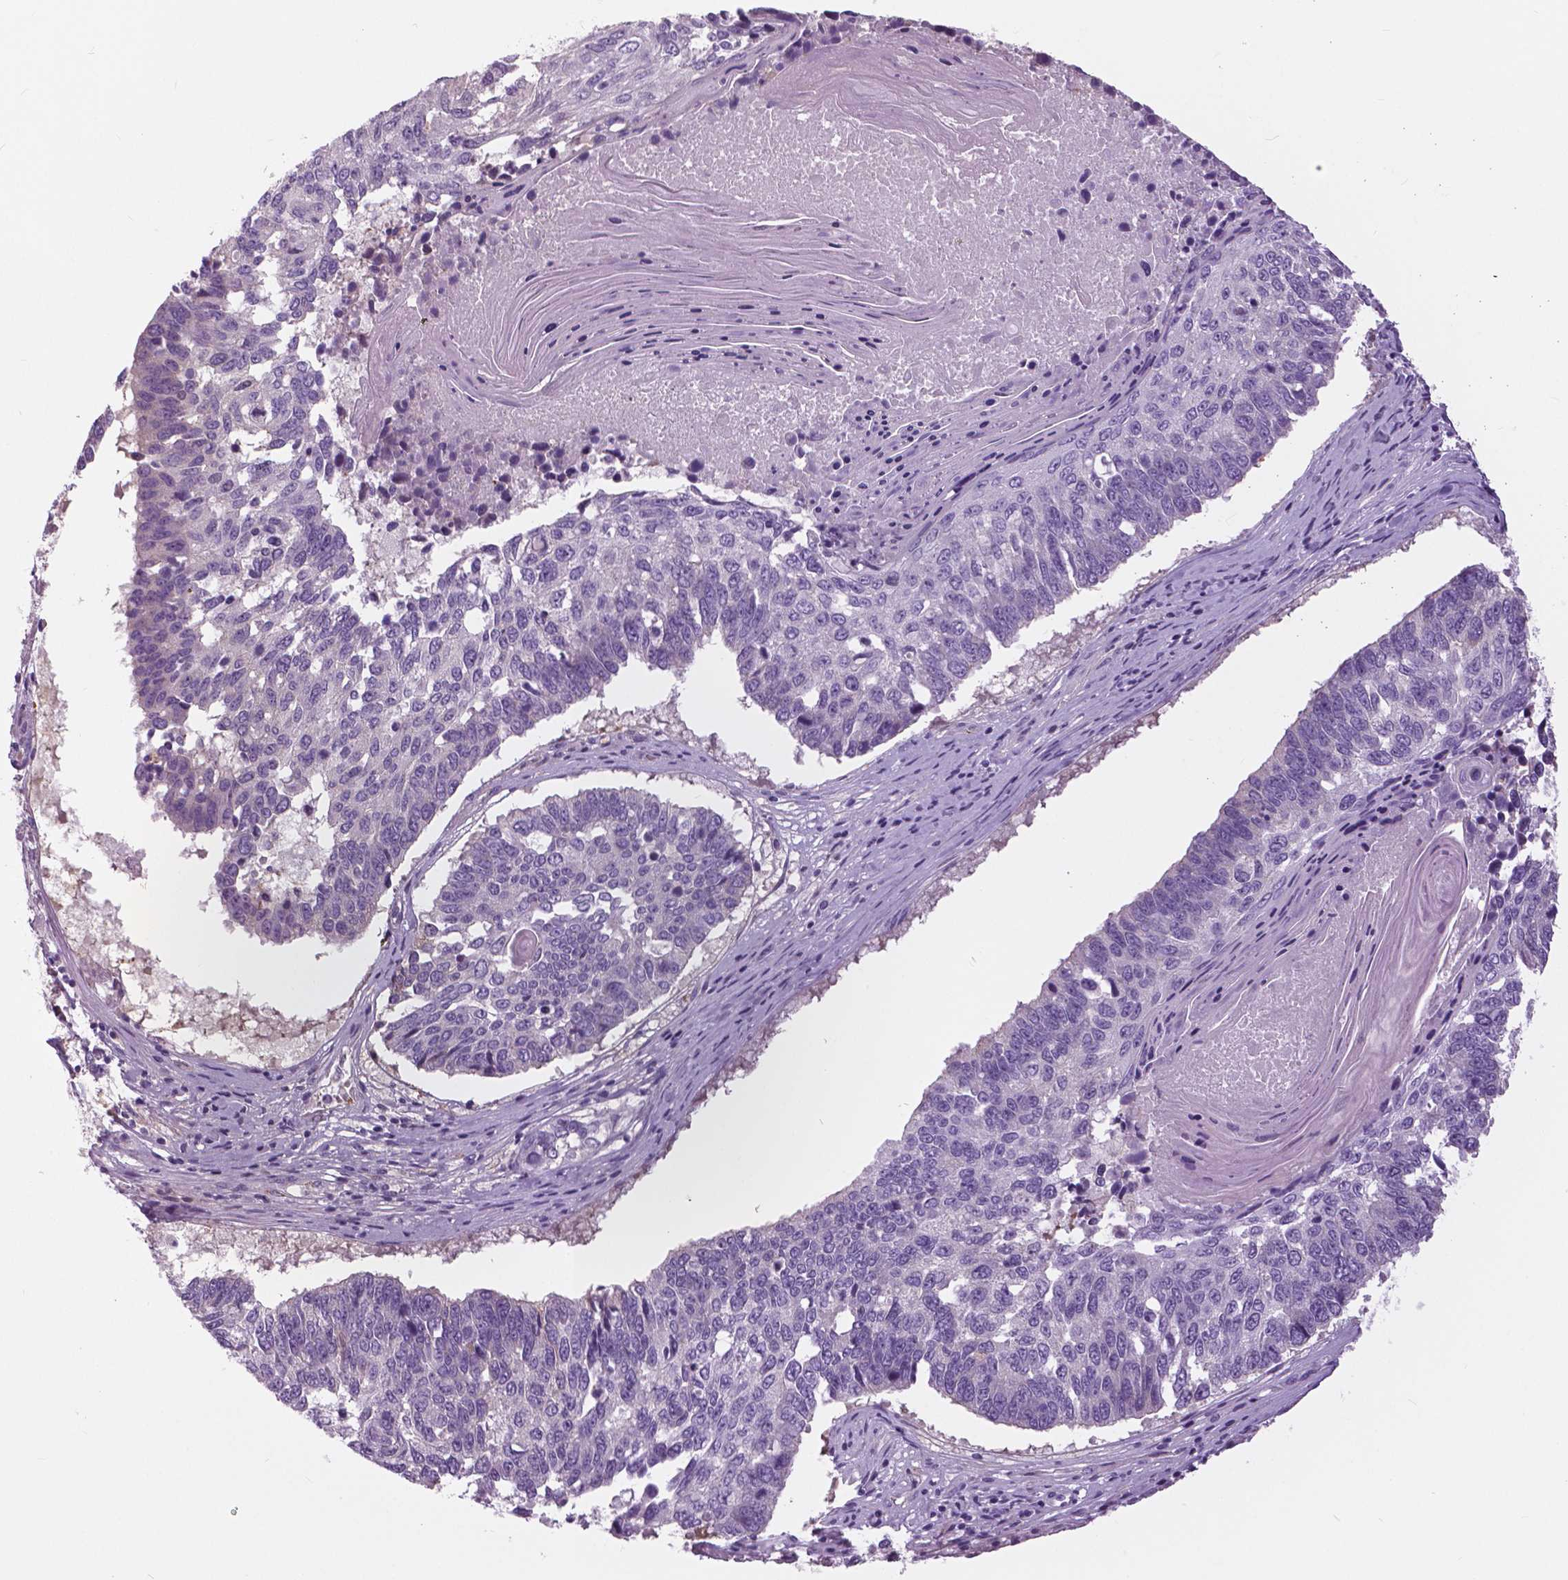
{"staining": {"intensity": "negative", "quantity": "none", "location": "none"}, "tissue": "lung cancer", "cell_type": "Tumor cells", "image_type": "cancer", "snomed": [{"axis": "morphology", "description": "Squamous cell carcinoma, NOS"}, {"axis": "topography", "description": "Lung"}], "caption": "DAB (3,3'-diaminobenzidine) immunohistochemical staining of lung squamous cell carcinoma displays no significant positivity in tumor cells.", "gene": "SERPINI1", "patient": {"sex": "male", "age": 73}}